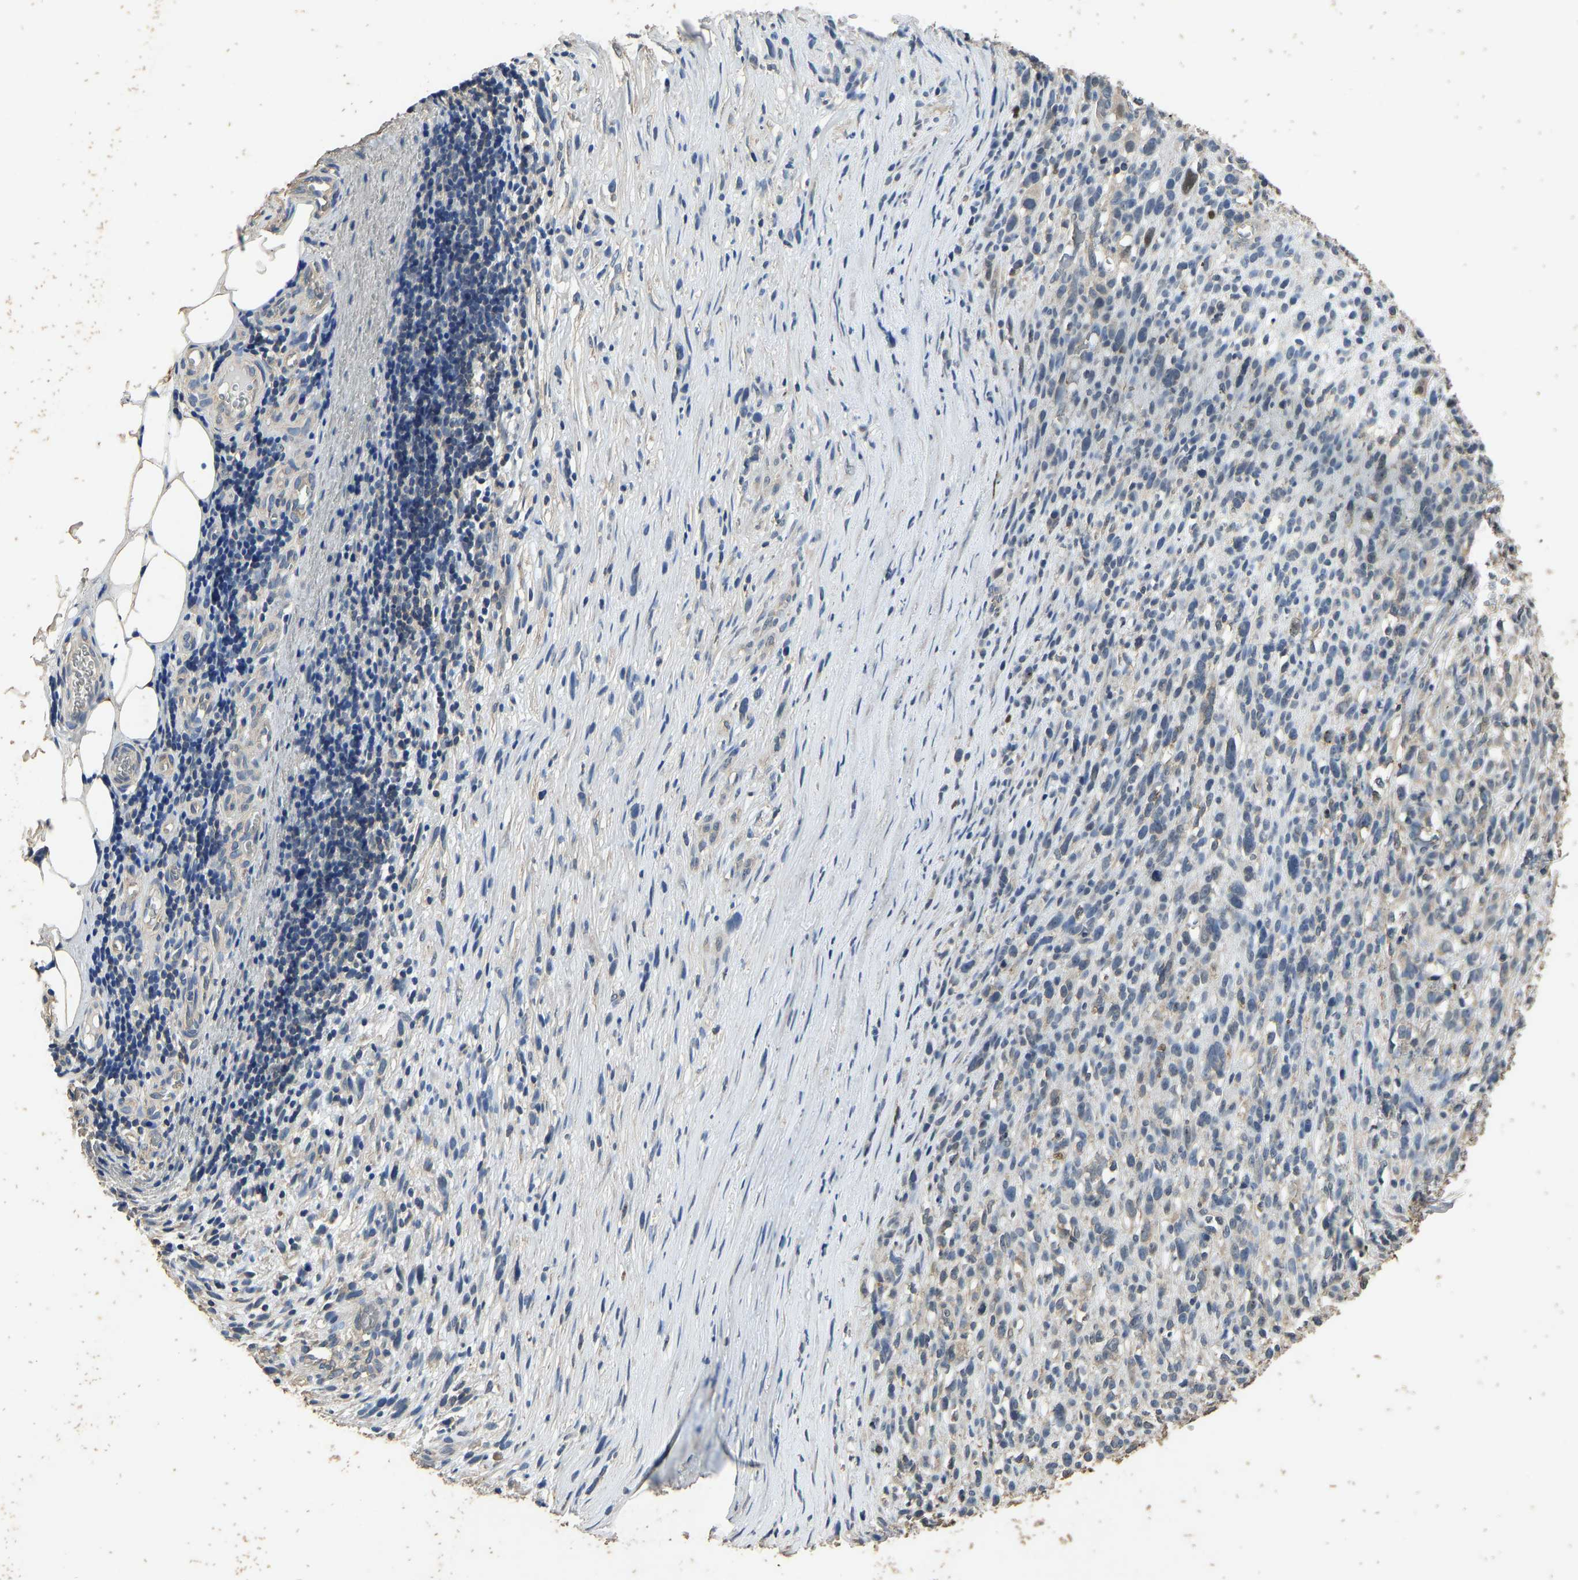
{"staining": {"intensity": "negative", "quantity": "none", "location": "none"}, "tissue": "melanoma", "cell_type": "Tumor cells", "image_type": "cancer", "snomed": [{"axis": "morphology", "description": "Malignant melanoma, NOS"}, {"axis": "topography", "description": "Skin"}], "caption": "A histopathology image of malignant melanoma stained for a protein displays no brown staining in tumor cells.", "gene": "CIDEC", "patient": {"sex": "female", "age": 55}}